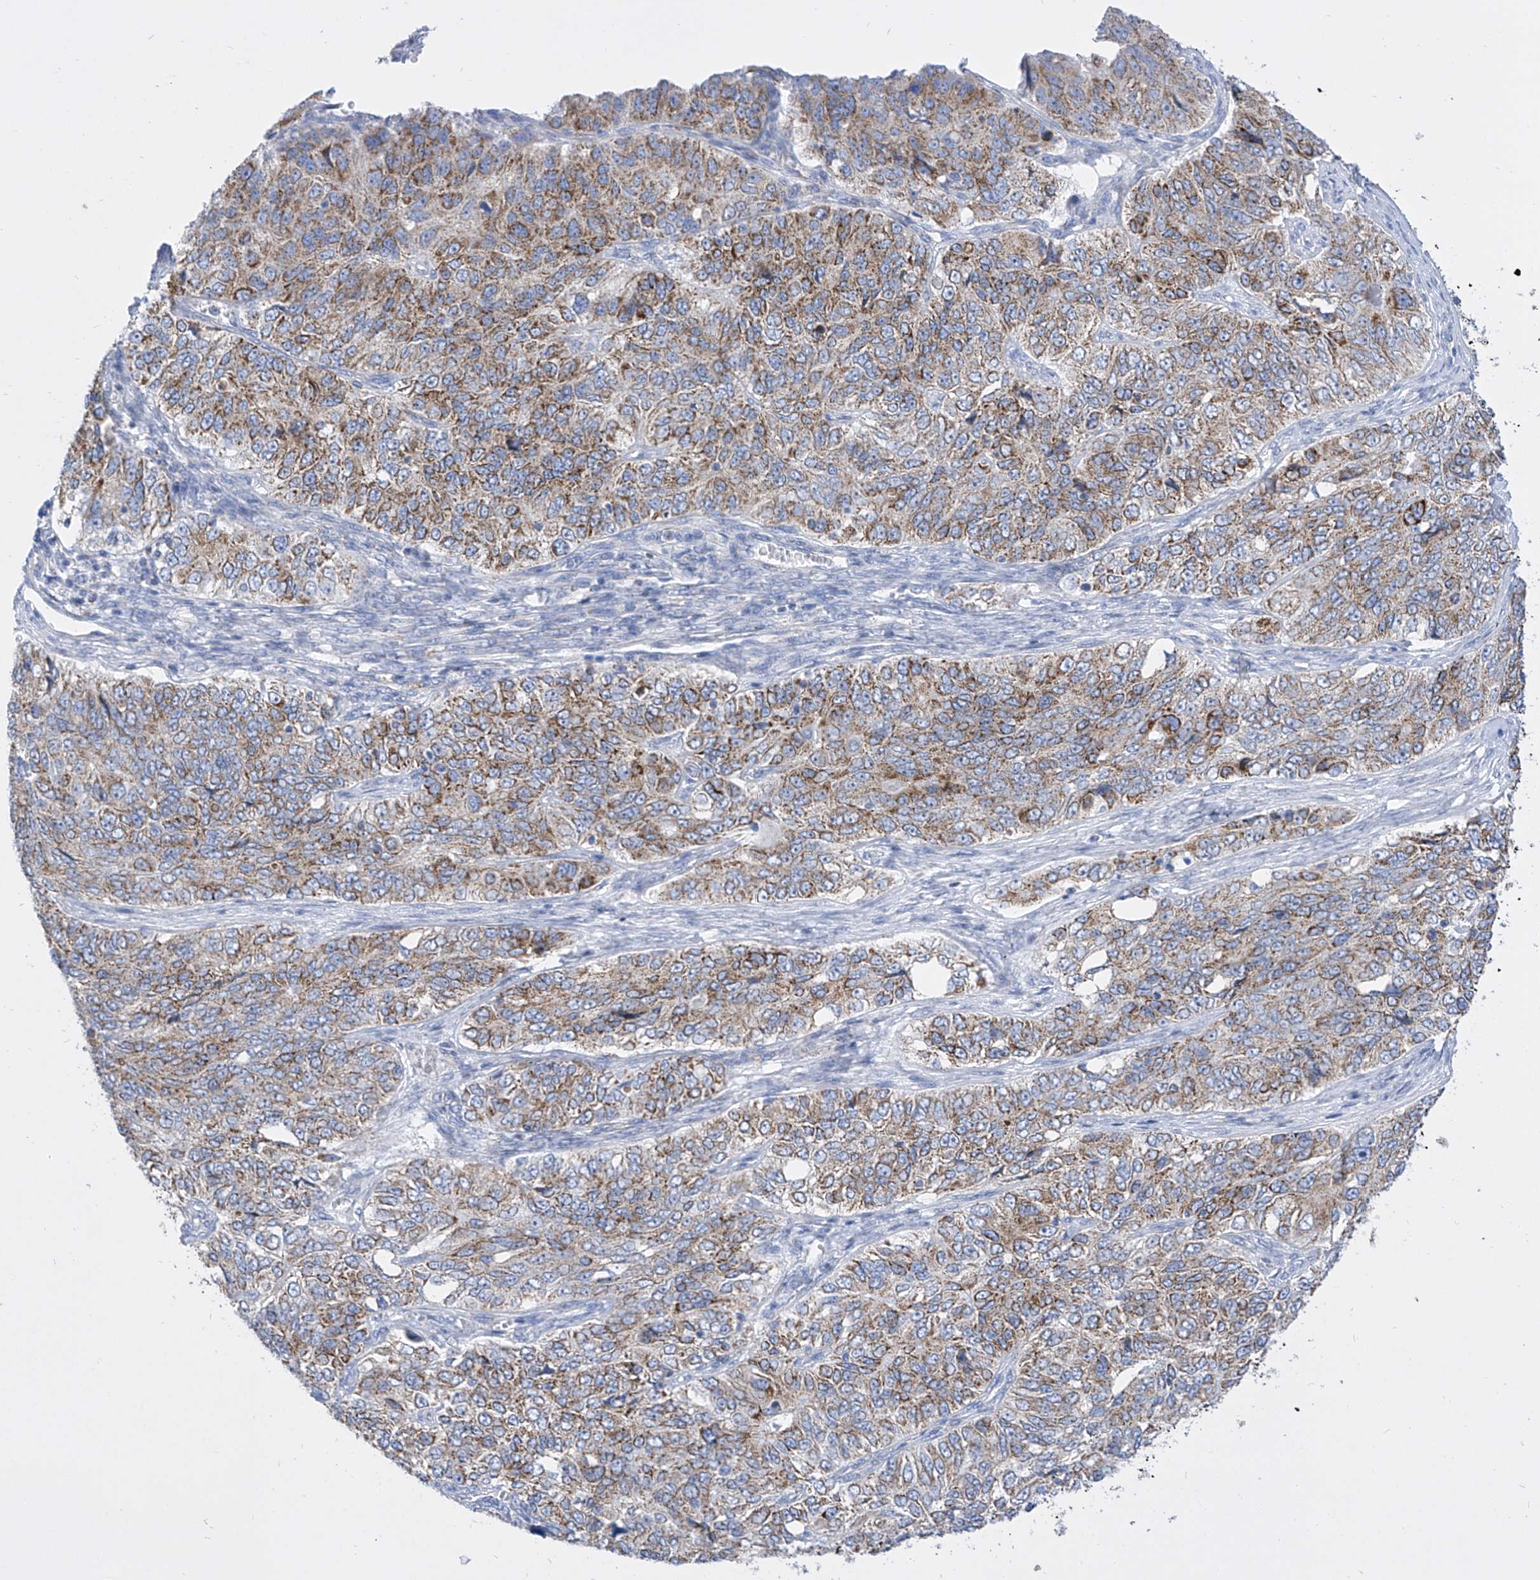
{"staining": {"intensity": "moderate", "quantity": ">75%", "location": "cytoplasmic/membranous"}, "tissue": "ovarian cancer", "cell_type": "Tumor cells", "image_type": "cancer", "snomed": [{"axis": "morphology", "description": "Carcinoma, endometroid"}, {"axis": "topography", "description": "Ovary"}], "caption": "This is a micrograph of immunohistochemistry staining of ovarian cancer (endometroid carcinoma), which shows moderate positivity in the cytoplasmic/membranous of tumor cells.", "gene": "COQ3", "patient": {"sex": "female", "age": 51}}